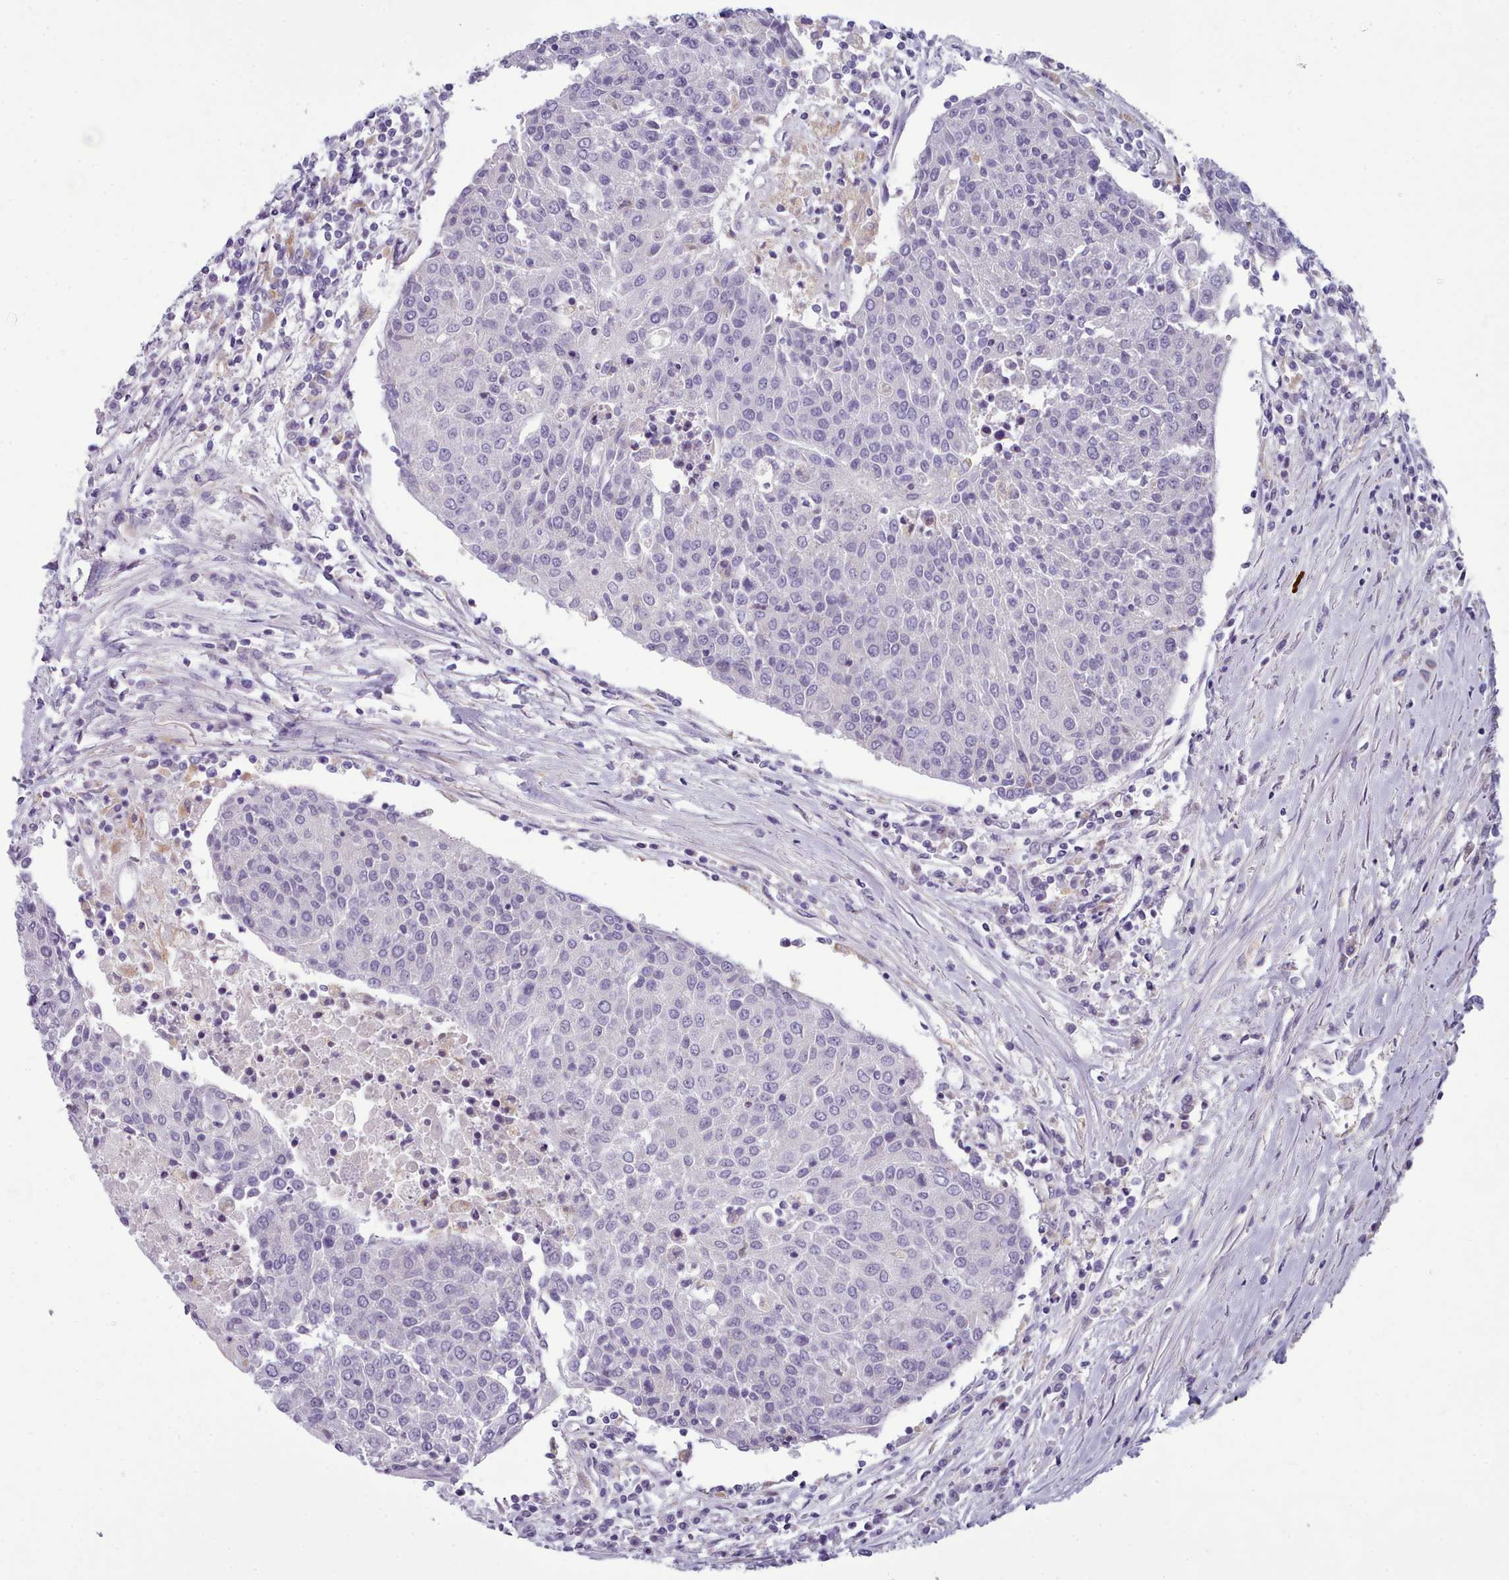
{"staining": {"intensity": "negative", "quantity": "none", "location": "none"}, "tissue": "urothelial cancer", "cell_type": "Tumor cells", "image_type": "cancer", "snomed": [{"axis": "morphology", "description": "Urothelial carcinoma, High grade"}, {"axis": "topography", "description": "Urinary bladder"}], "caption": "Protein analysis of high-grade urothelial carcinoma demonstrates no significant positivity in tumor cells. The staining is performed using DAB brown chromogen with nuclei counter-stained in using hematoxylin.", "gene": "MYRFL", "patient": {"sex": "female", "age": 85}}